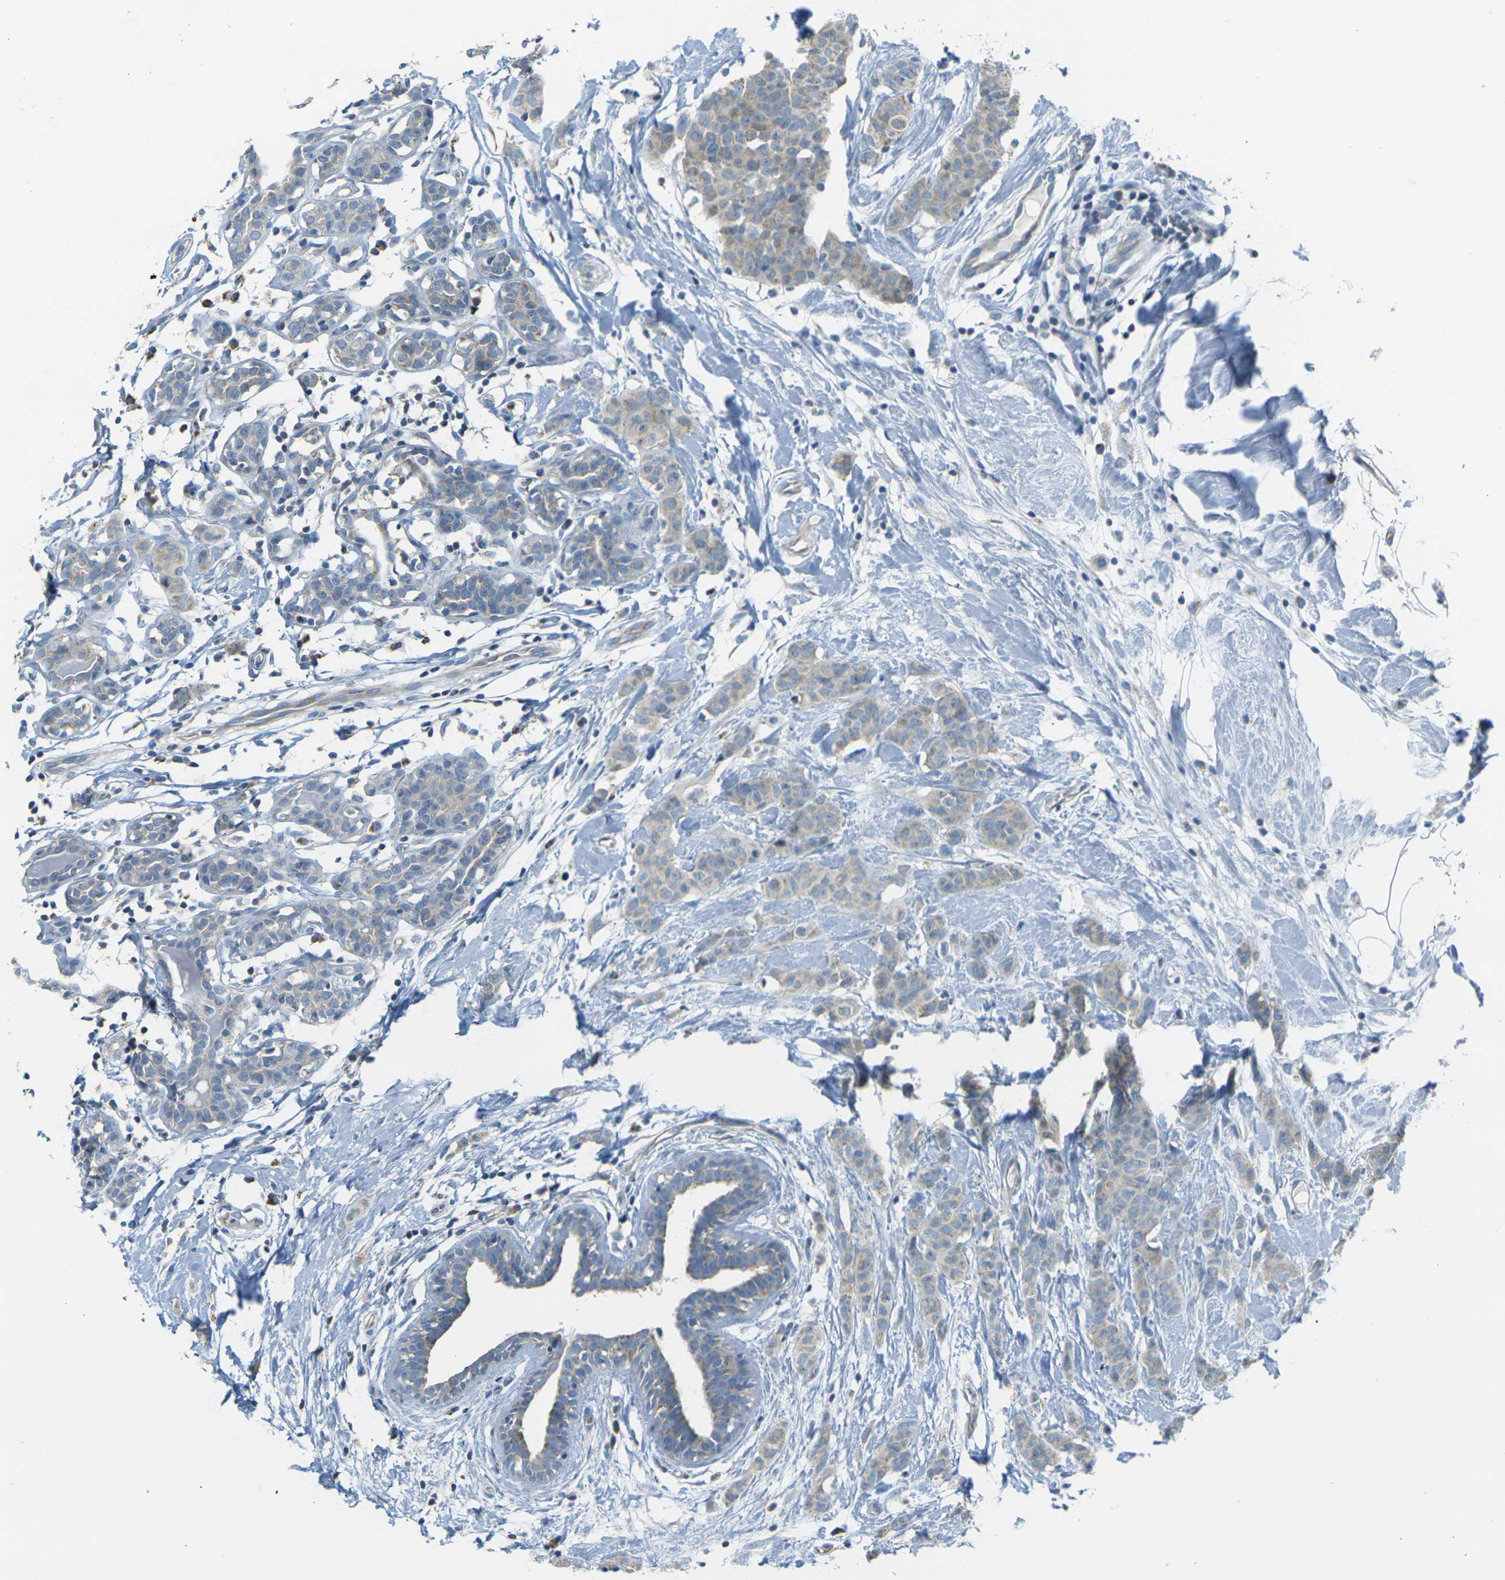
{"staining": {"intensity": "weak", "quantity": ">75%", "location": "cytoplasmic/membranous"}, "tissue": "breast cancer", "cell_type": "Tumor cells", "image_type": "cancer", "snomed": [{"axis": "morphology", "description": "Normal tissue, NOS"}, {"axis": "morphology", "description": "Duct carcinoma"}, {"axis": "topography", "description": "Breast"}], "caption": "This is an image of immunohistochemistry (IHC) staining of breast cancer (intraductal carcinoma), which shows weak positivity in the cytoplasmic/membranous of tumor cells.", "gene": "PARD6B", "patient": {"sex": "female", "age": 40}}